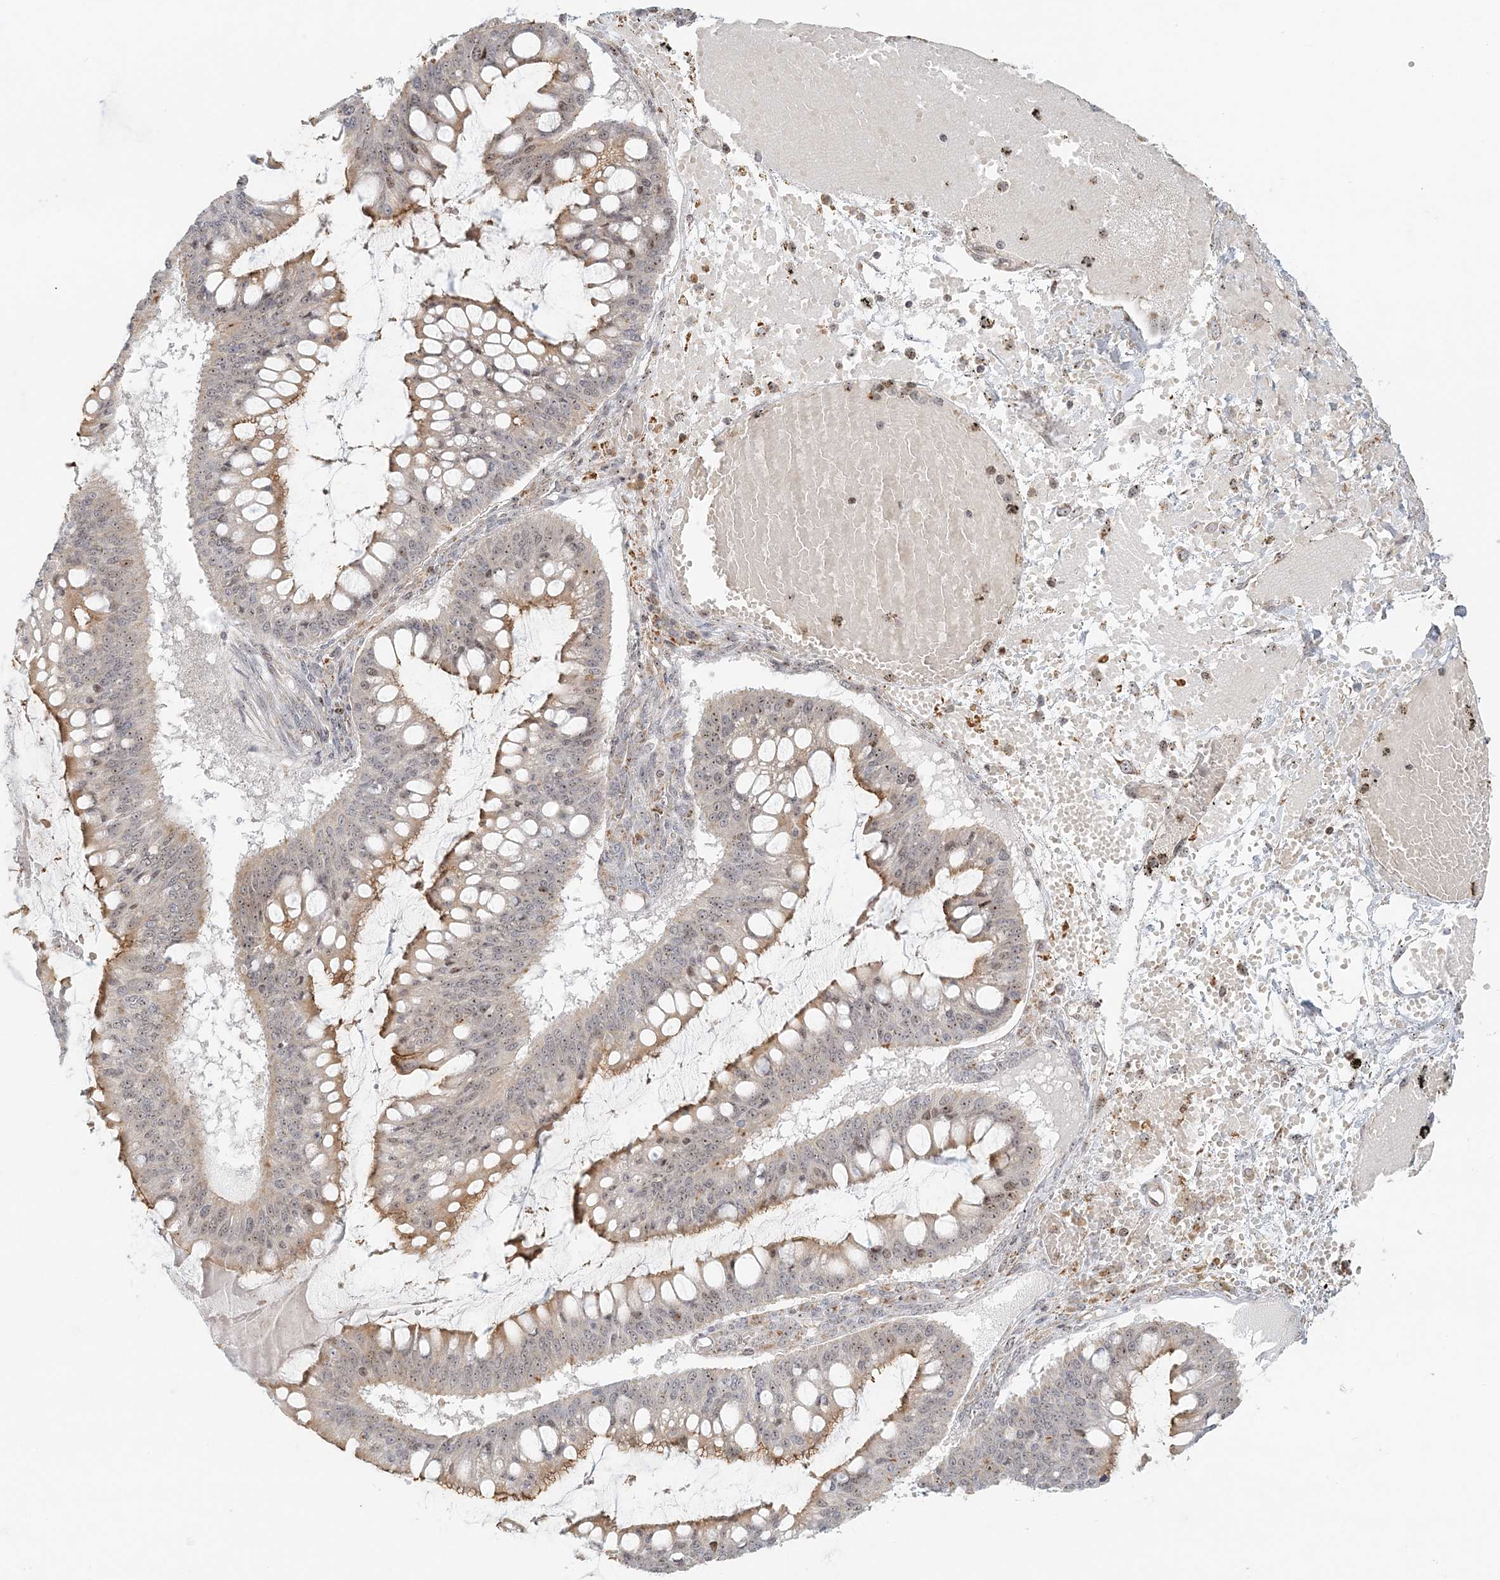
{"staining": {"intensity": "weak", "quantity": "25%-75%", "location": "nuclear"}, "tissue": "ovarian cancer", "cell_type": "Tumor cells", "image_type": "cancer", "snomed": [{"axis": "morphology", "description": "Cystadenocarcinoma, mucinous, NOS"}, {"axis": "topography", "description": "Ovary"}], "caption": "High-magnification brightfield microscopy of ovarian mucinous cystadenocarcinoma stained with DAB (3,3'-diaminobenzidine) (brown) and counterstained with hematoxylin (blue). tumor cells exhibit weak nuclear staining is appreciated in approximately25%-75% of cells.", "gene": "UBE2F", "patient": {"sex": "female", "age": 73}}